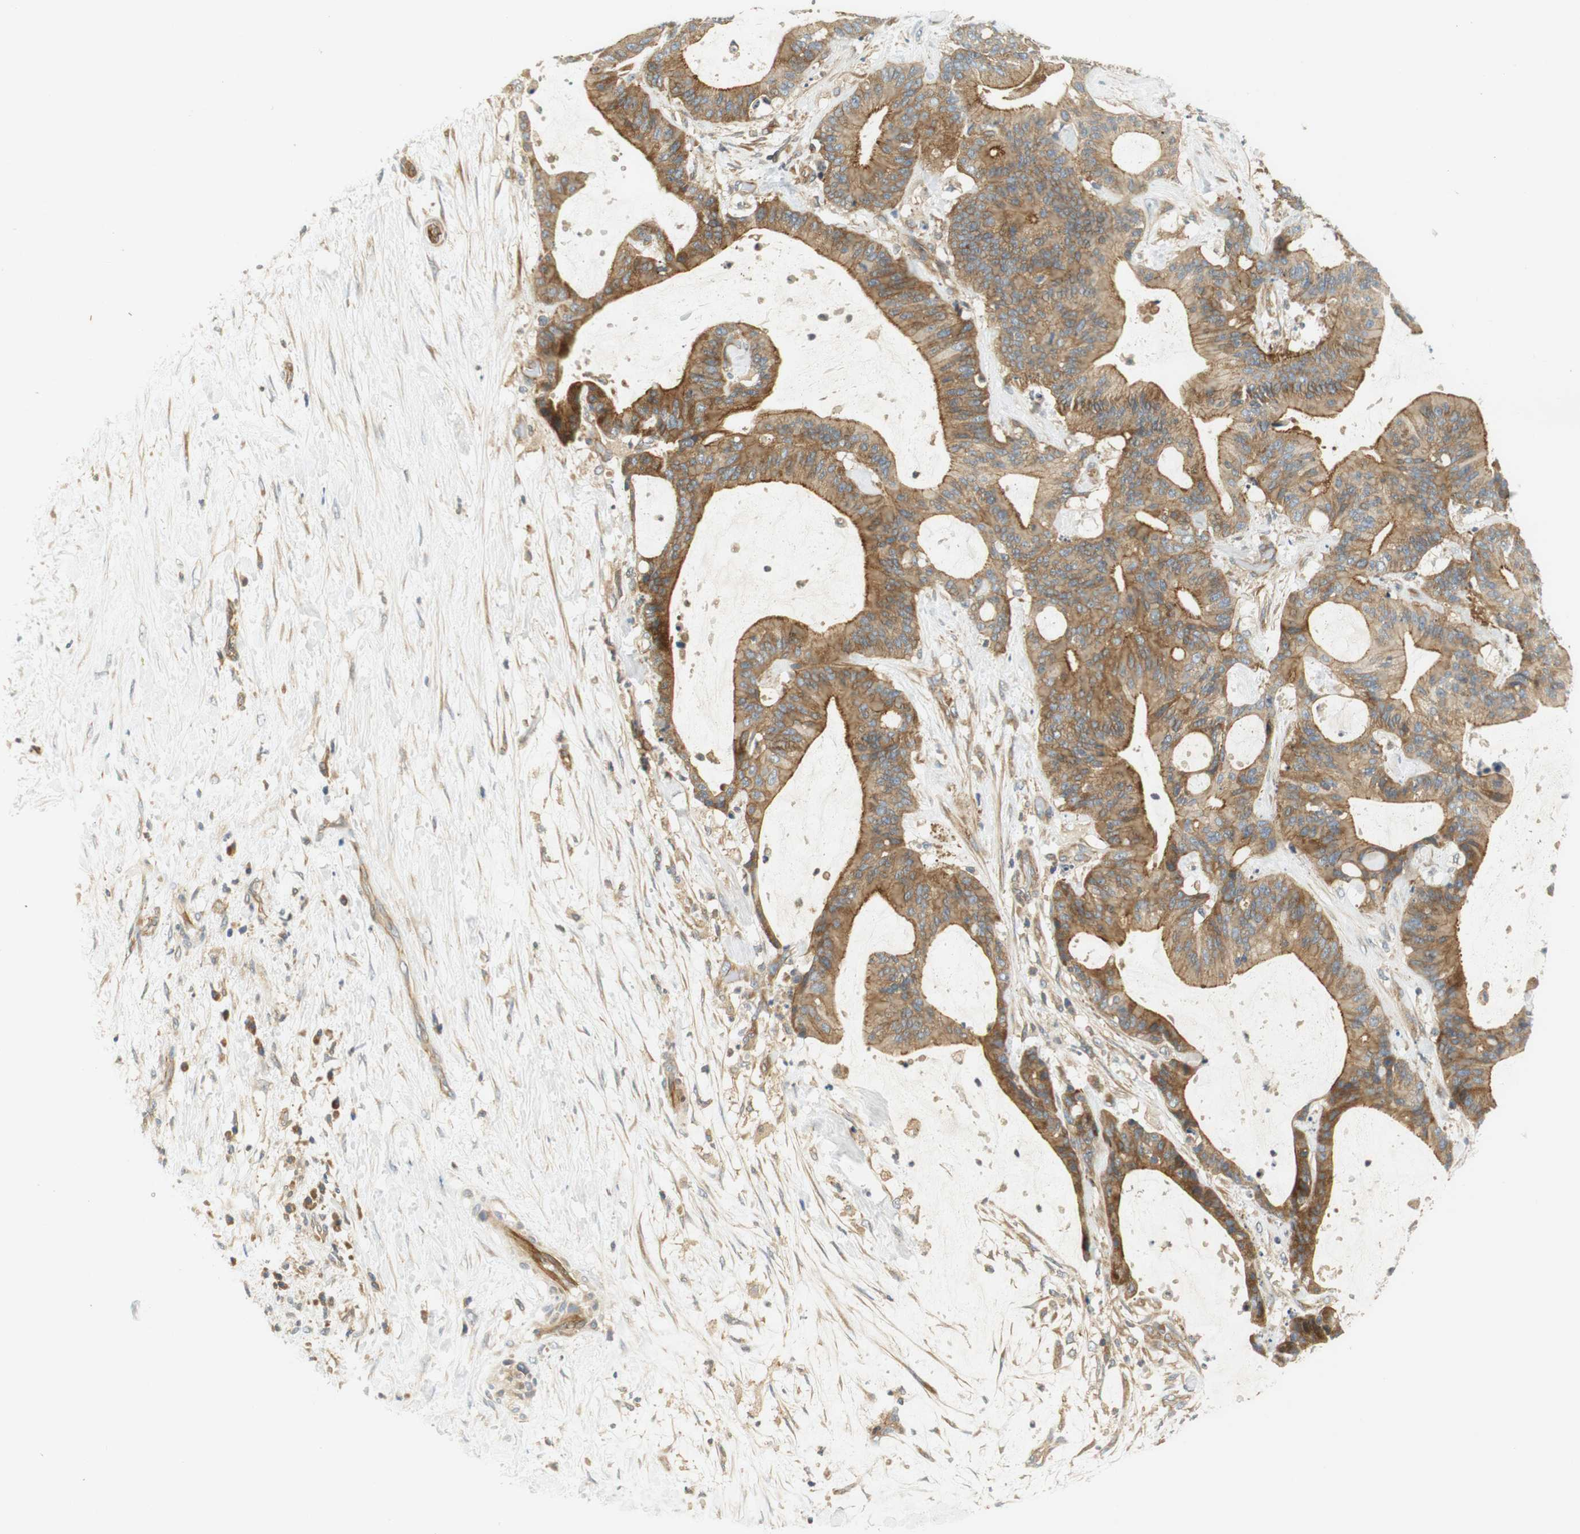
{"staining": {"intensity": "moderate", "quantity": ">75%", "location": "cytoplasmic/membranous"}, "tissue": "liver cancer", "cell_type": "Tumor cells", "image_type": "cancer", "snomed": [{"axis": "morphology", "description": "Cholangiocarcinoma"}, {"axis": "topography", "description": "Liver"}], "caption": "Immunohistochemistry (IHC) (DAB (3,3'-diaminobenzidine)) staining of cholangiocarcinoma (liver) exhibits moderate cytoplasmic/membranous protein expression in about >75% of tumor cells.", "gene": "SH3GLB1", "patient": {"sex": "female", "age": 73}}